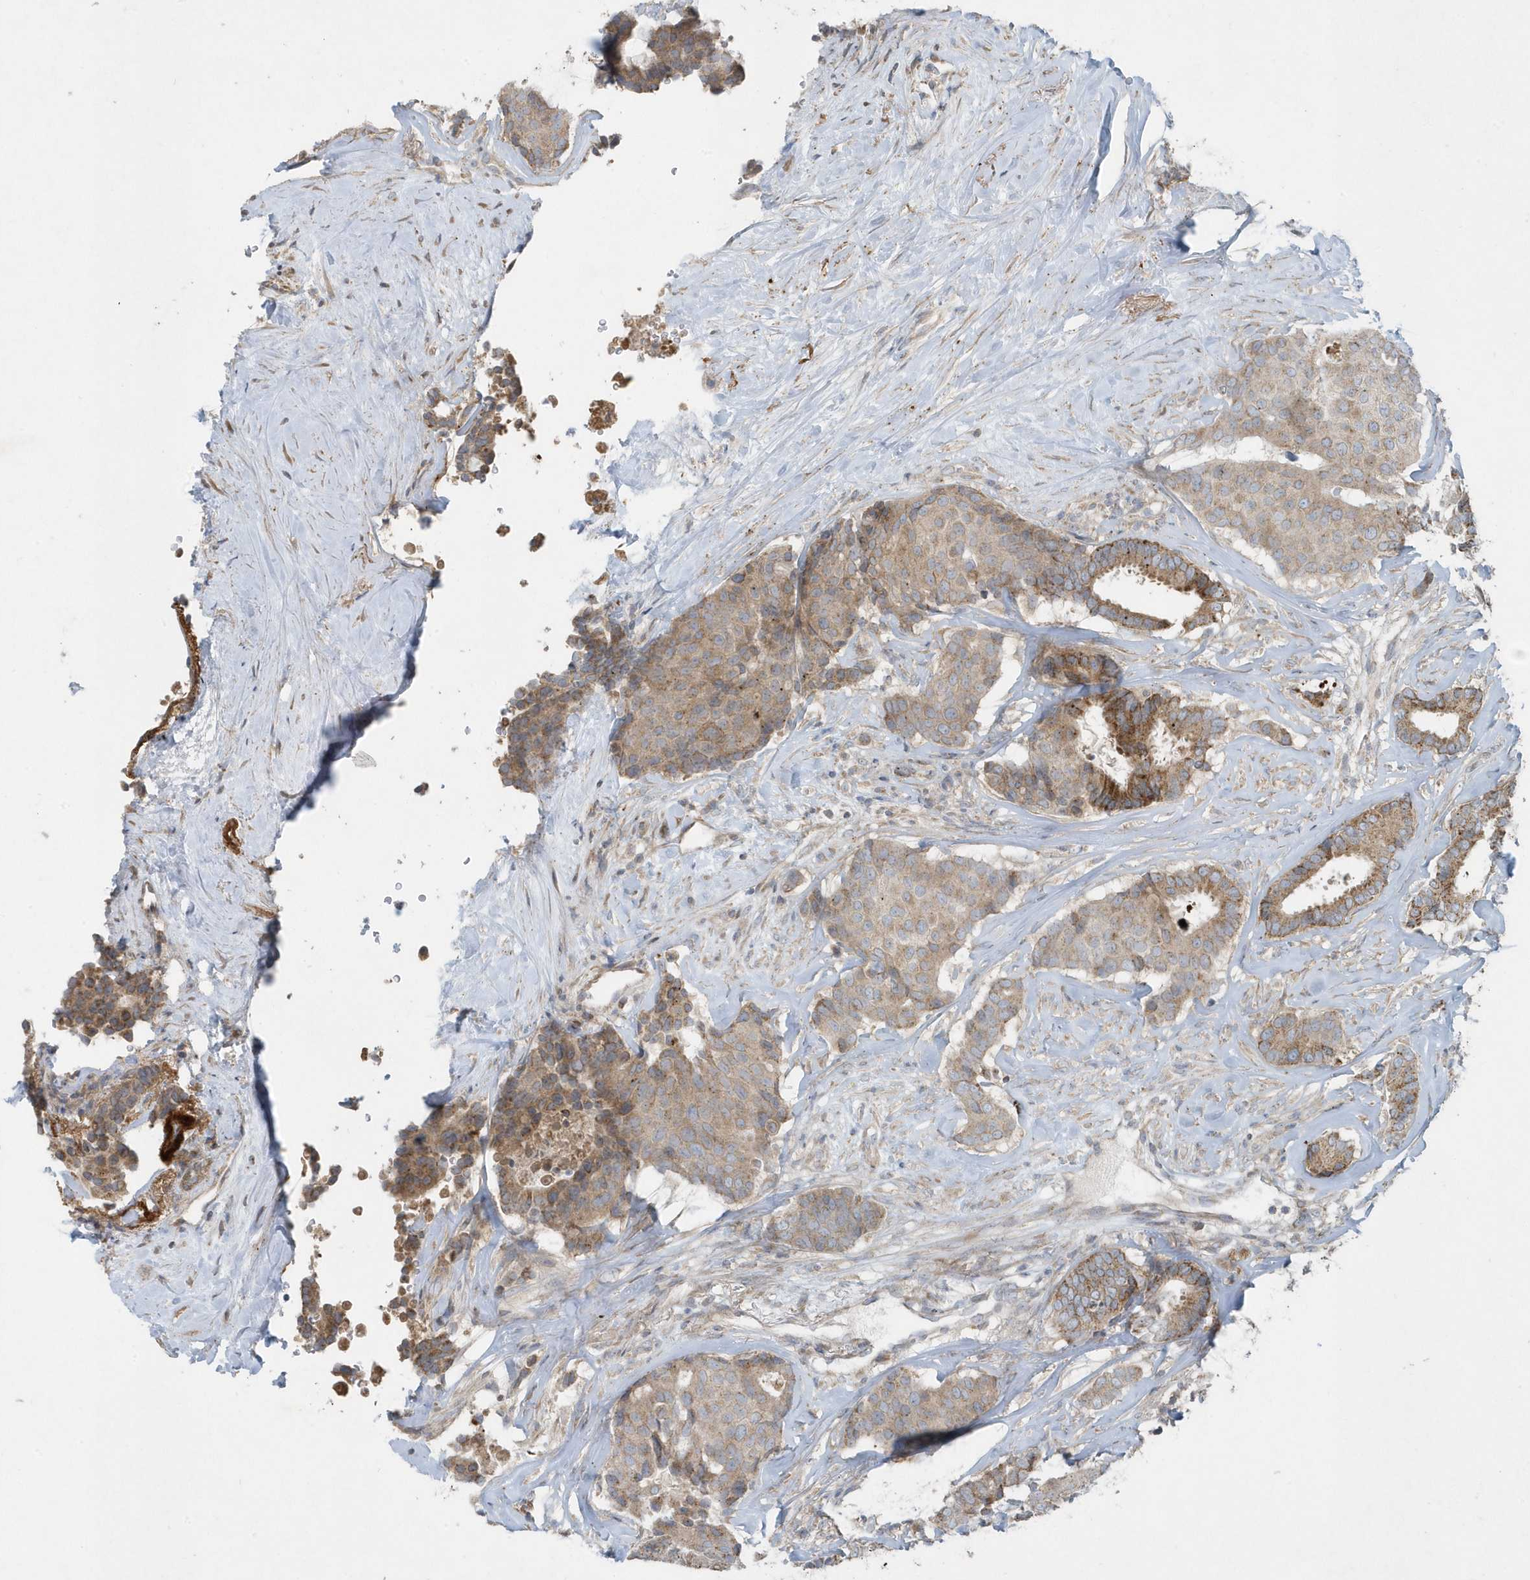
{"staining": {"intensity": "moderate", "quantity": ">75%", "location": "cytoplasmic/membranous"}, "tissue": "breast cancer", "cell_type": "Tumor cells", "image_type": "cancer", "snomed": [{"axis": "morphology", "description": "Duct carcinoma"}, {"axis": "topography", "description": "Breast"}], "caption": "Immunohistochemistry (IHC) of human breast cancer (intraductal carcinoma) reveals medium levels of moderate cytoplasmic/membranous staining in approximately >75% of tumor cells.", "gene": "SLC38A2", "patient": {"sex": "female", "age": 75}}